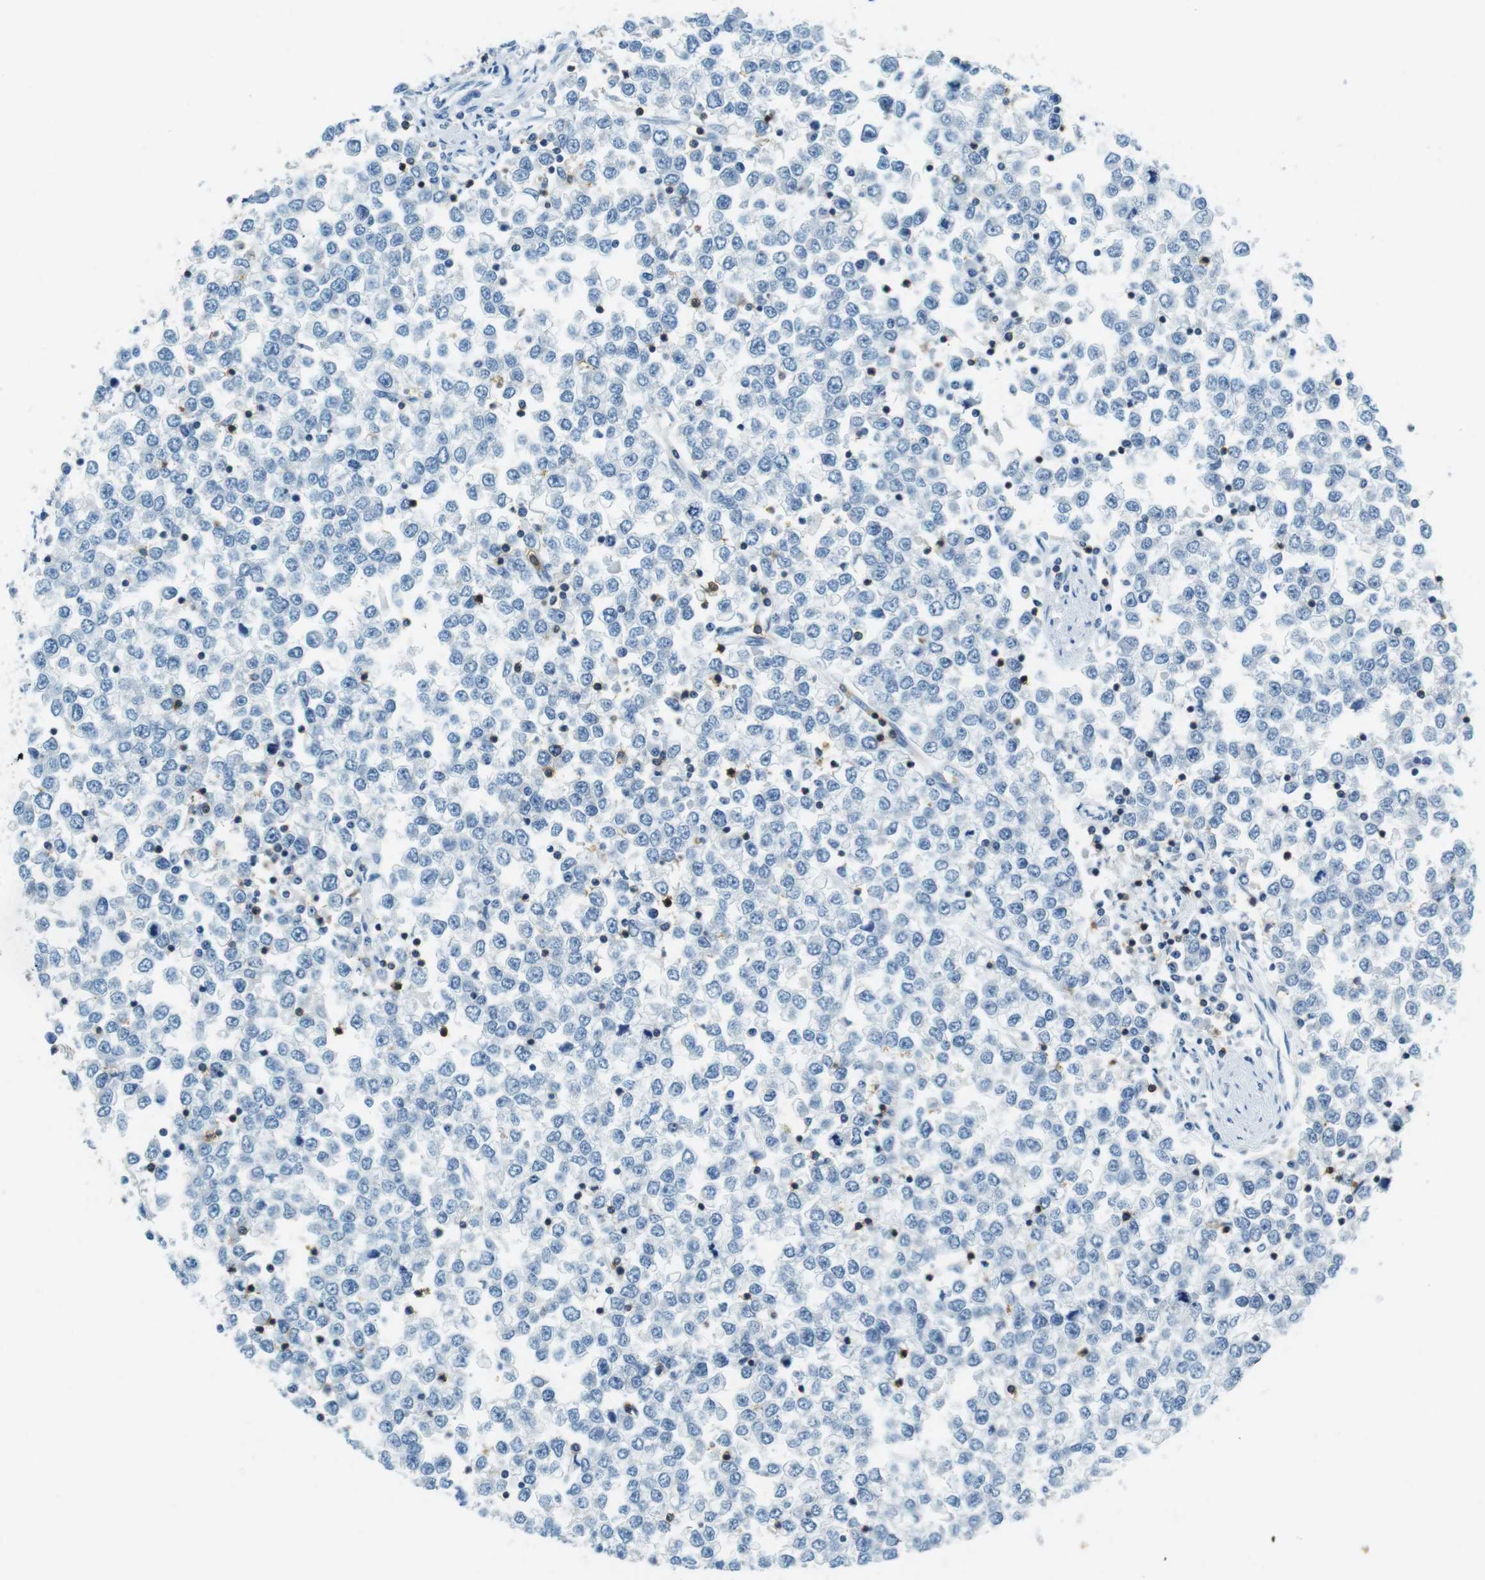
{"staining": {"intensity": "negative", "quantity": "none", "location": "none"}, "tissue": "testis cancer", "cell_type": "Tumor cells", "image_type": "cancer", "snomed": [{"axis": "morphology", "description": "Seminoma, NOS"}, {"axis": "topography", "description": "Testis"}], "caption": "IHC micrograph of neoplastic tissue: human testis cancer stained with DAB shows no significant protein expression in tumor cells.", "gene": "LAT", "patient": {"sex": "male", "age": 65}}